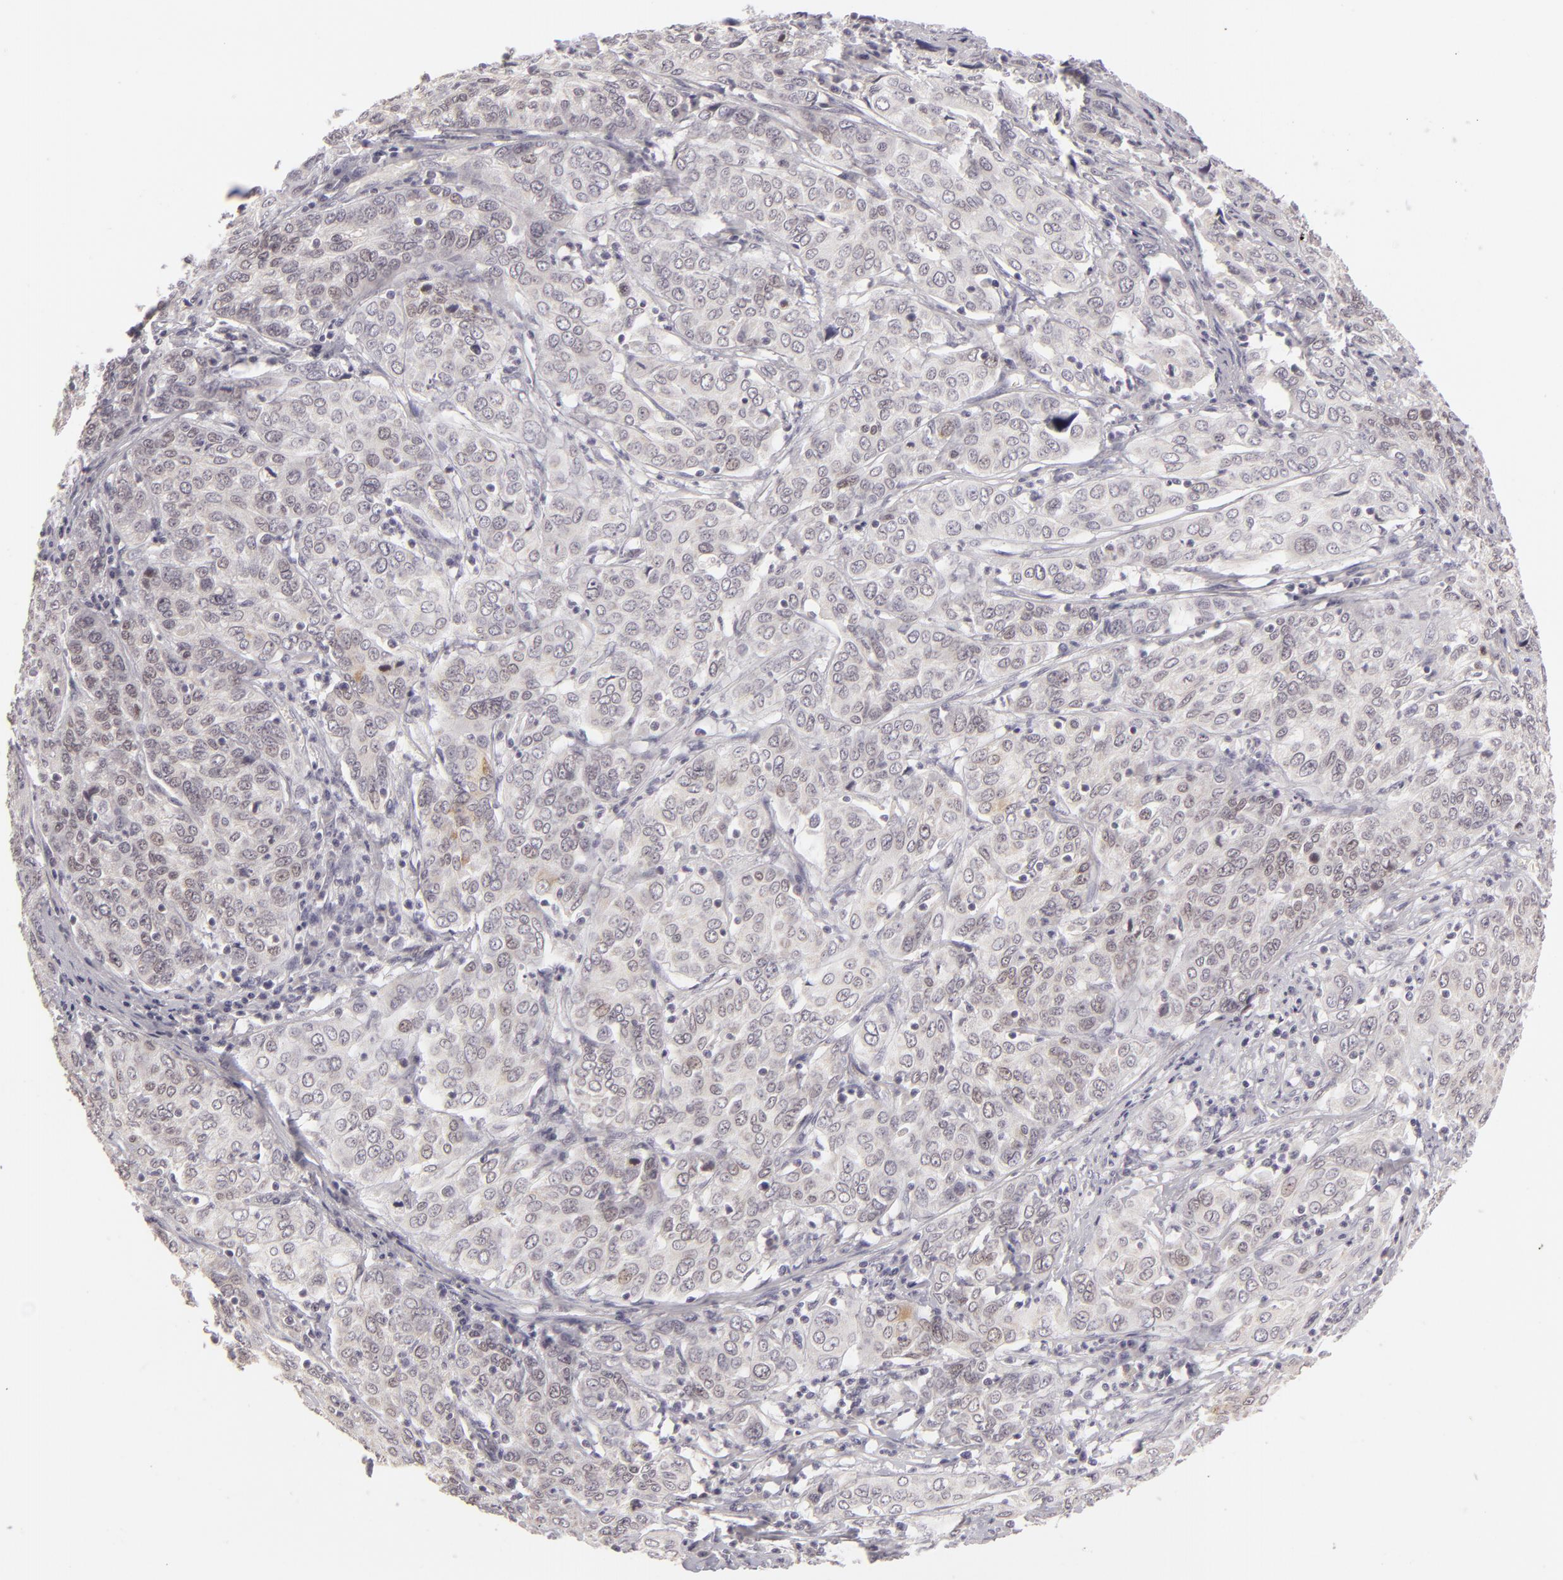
{"staining": {"intensity": "weak", "quantity": "<25%", "location": "cytoplasmic/membranous"}, "tissue": "cervical cancer", "cell_type": "Tumor cells", "image_type": "cancer", "snomed": [{"axis": "morphology", "description": "Squamous cell carcinoma, NOS"}, {"axis": "topography", "description": "Cervix"}], "caption": "High magnification brightfield microscopy of cervical cancer (squamous cell carcinoma) stained with DAB (brown) and counterstained with hematoxylin (blue): tumor cells show no significant expression. Brightfield microscopy of immunohistochemistry stained with DAB (brown) and hematoxylin (blue), captured at high magnification.", "gene": "SIX1", "patient": {"sex": "female", "age": 38}}